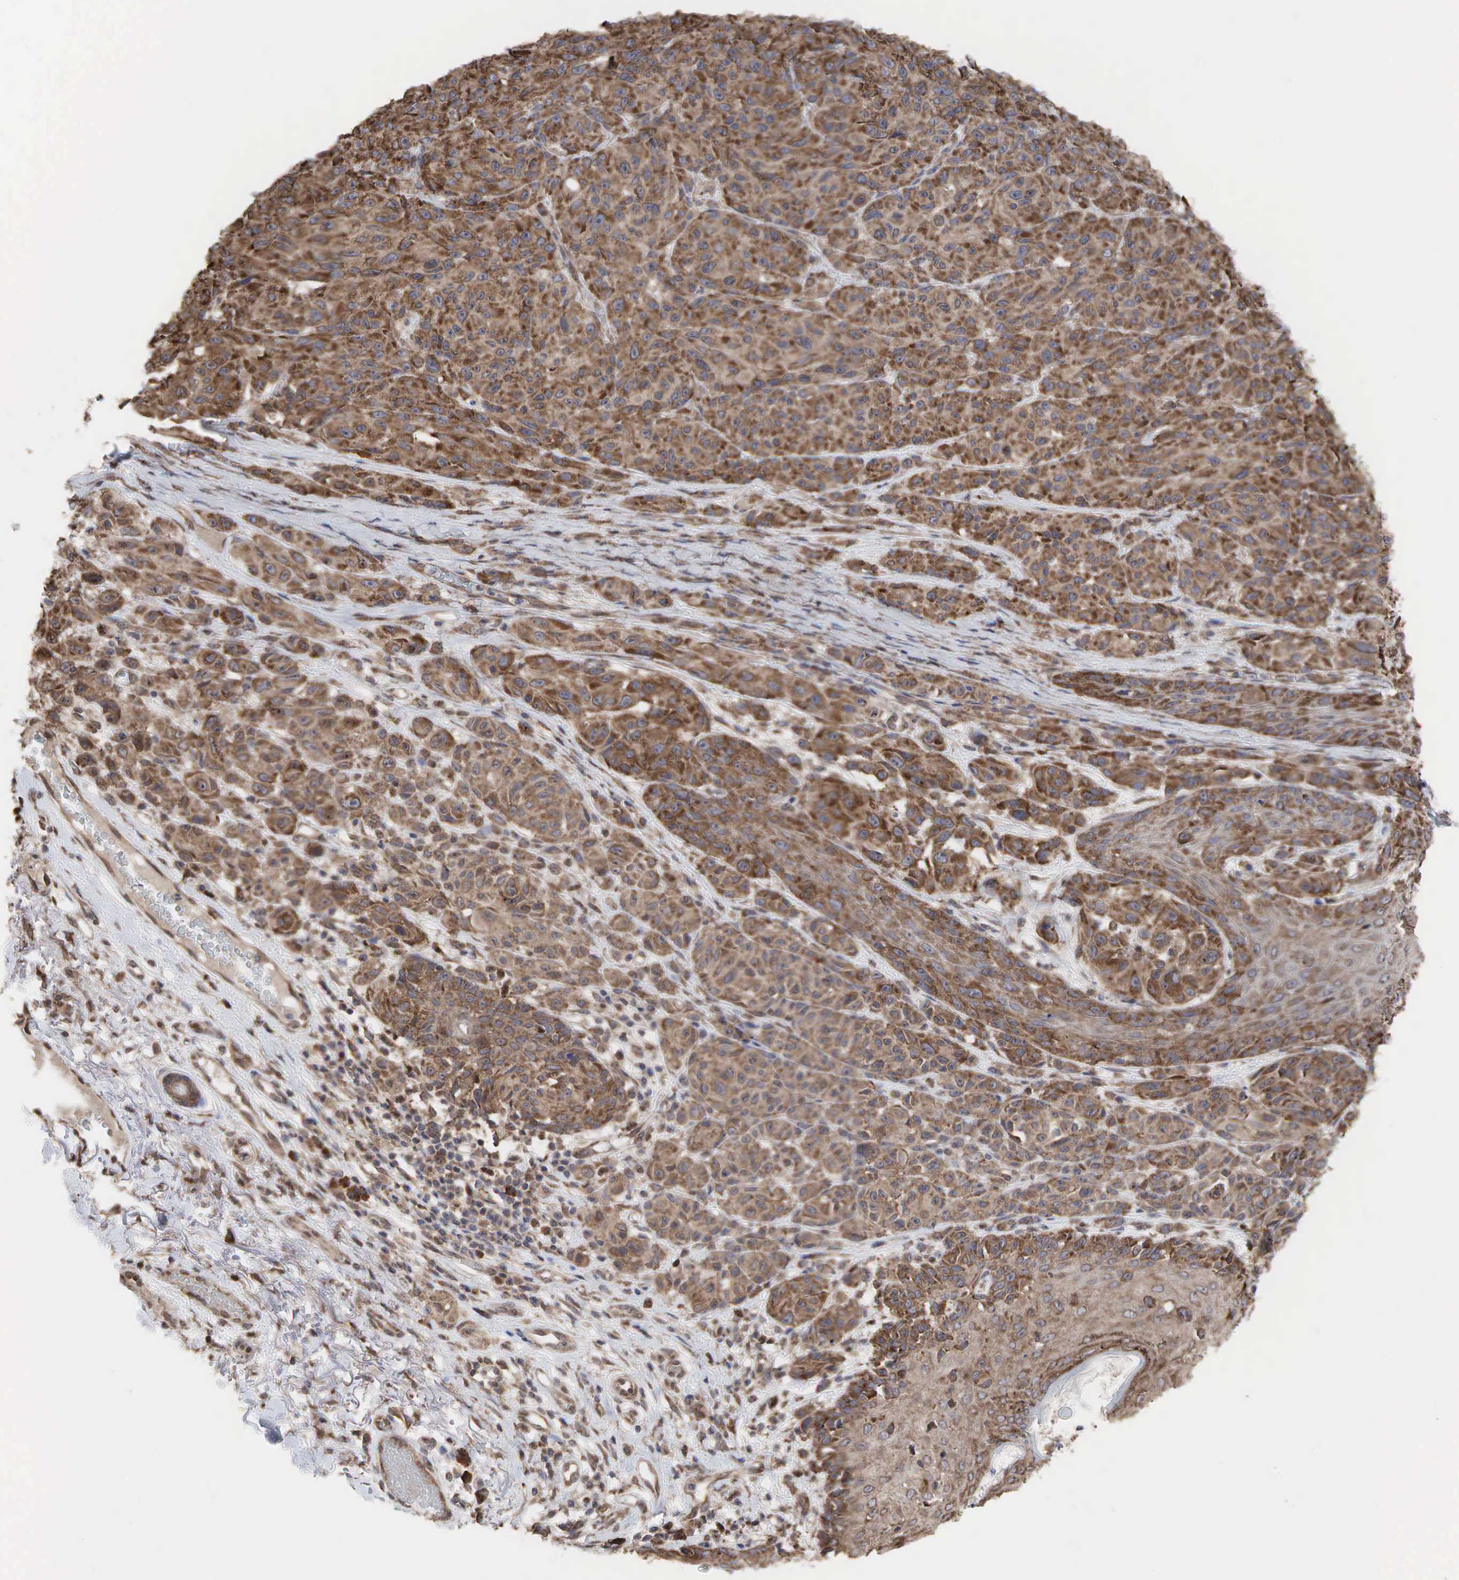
{"staining": {"intensity": "moderate", "quantity": ">75%", "location": "cytoplasmic/membranous"}, "tissue": "melanoma", "cell_type": "Tumor cells", "image_type": "cancer", "snomed": [{"axis": "morphology", "description": "Malignant melanoma, NOS"}, {"axis": "topography", "description": "Skin"}], "caption": "IHC staining of malignant melanoma, which displays medium levels of moderate cytoplasmic/membranous positivity in approximately >75% of tumor cells indicating moderate cytoplasmic/membranous protein staining. The staining was performed using DAB (brown) for protein detection and nuclei were counterstained in hematoxylin (blue).", "gene": "PABPC5", "patient": {"sex": "male", "age": 70}}